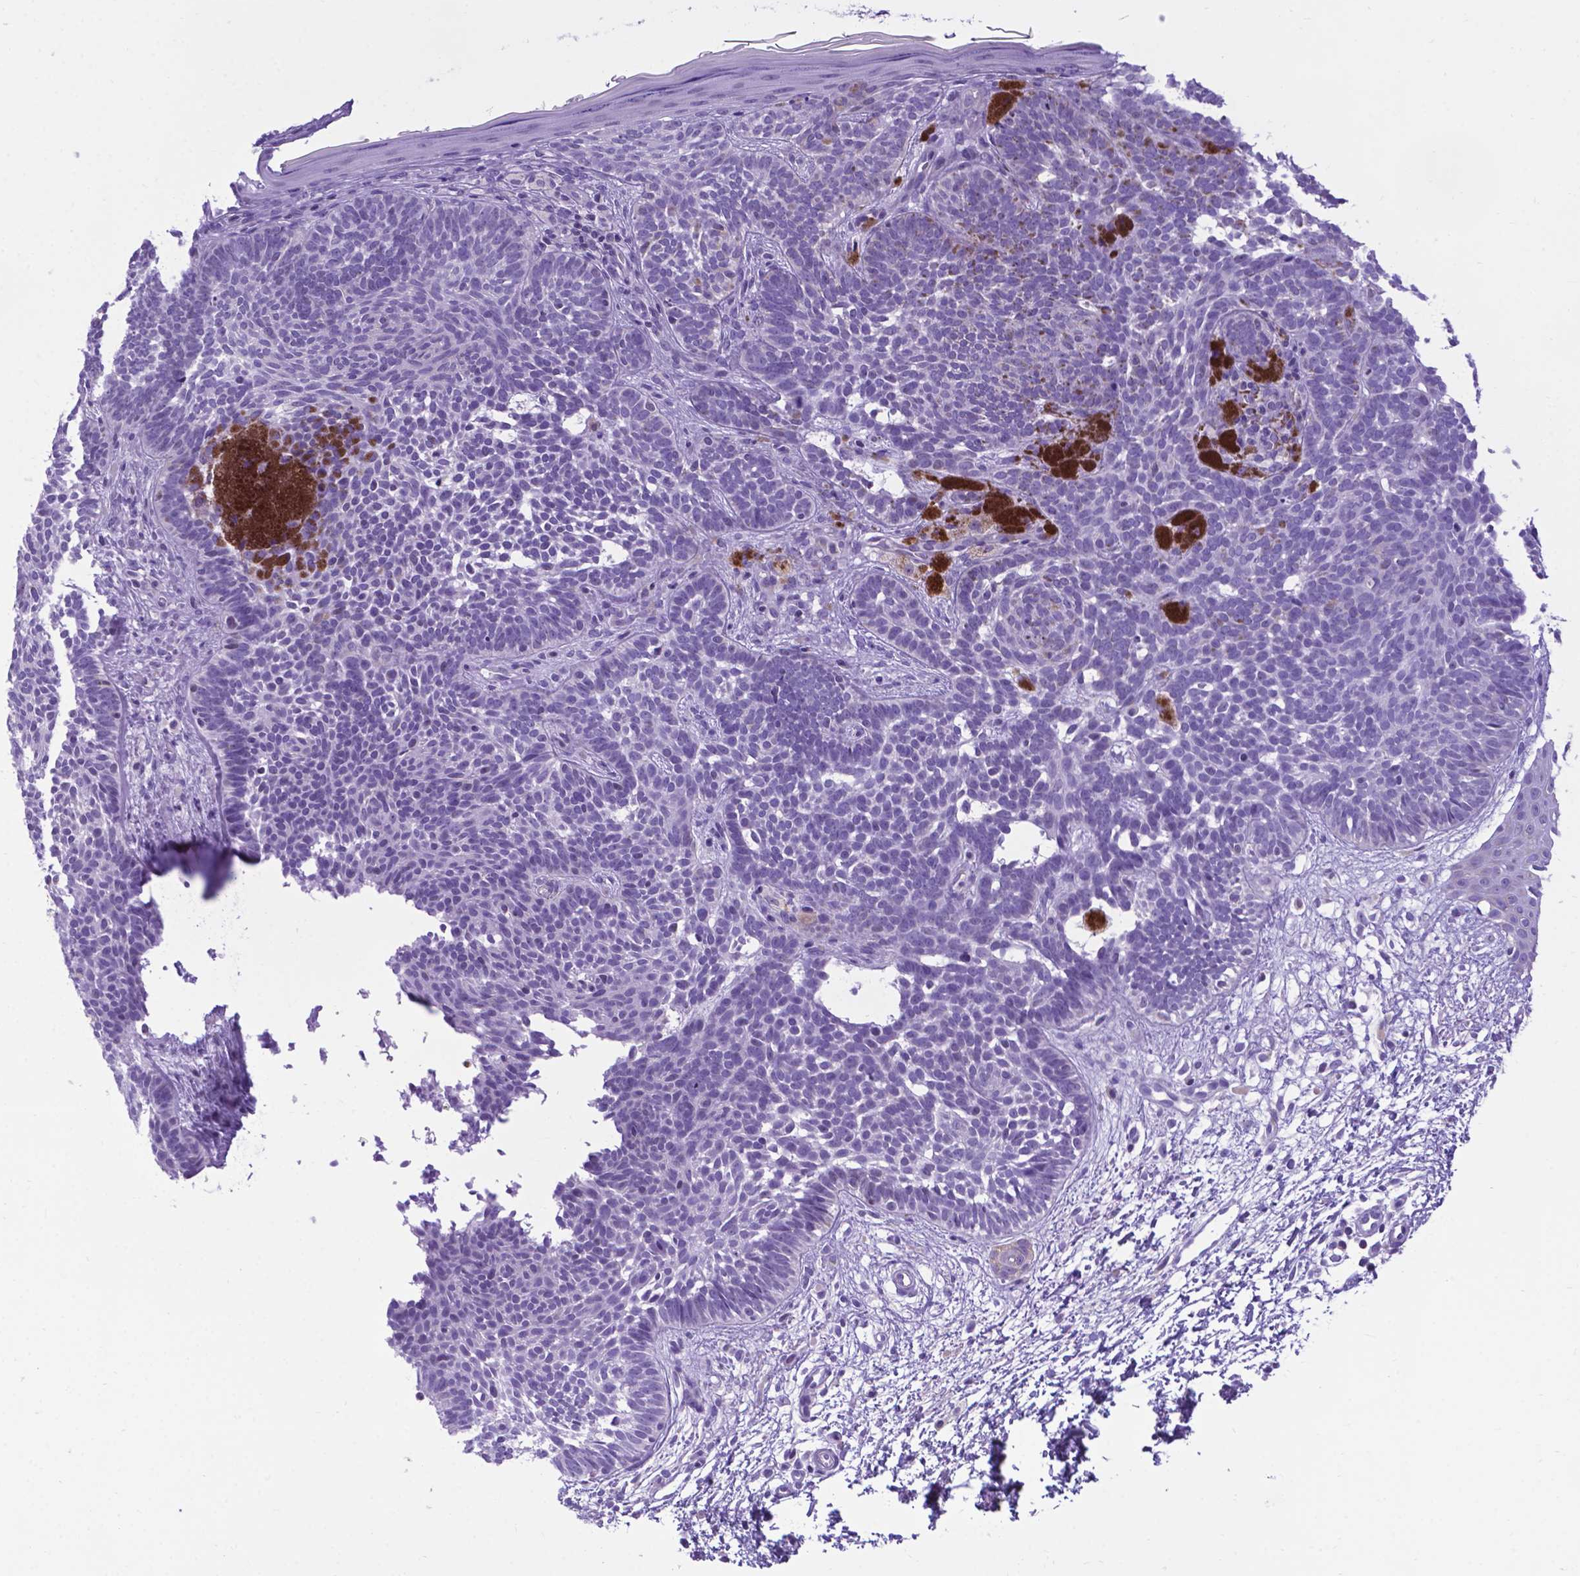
{"staining": {"intensity": "negative", "quantity": "none", "location": "none"}, "tissue": "skin cancer", "cell_type": "Tumor cells", "image_type": "cancer", "snomed": [{"axis": "morphology", "description": "Basal cell carcinoma"}, {"axis": "topography", "description": "Skin"}], "caption": "High power microscopy image of an immunohistochemistry micrograph of skin cancer (basal cell carcinoma), revealing no significant positivity in tumor cells.", "gene": "POU3F3", "patient": {"sex": "female", "age": 85}}